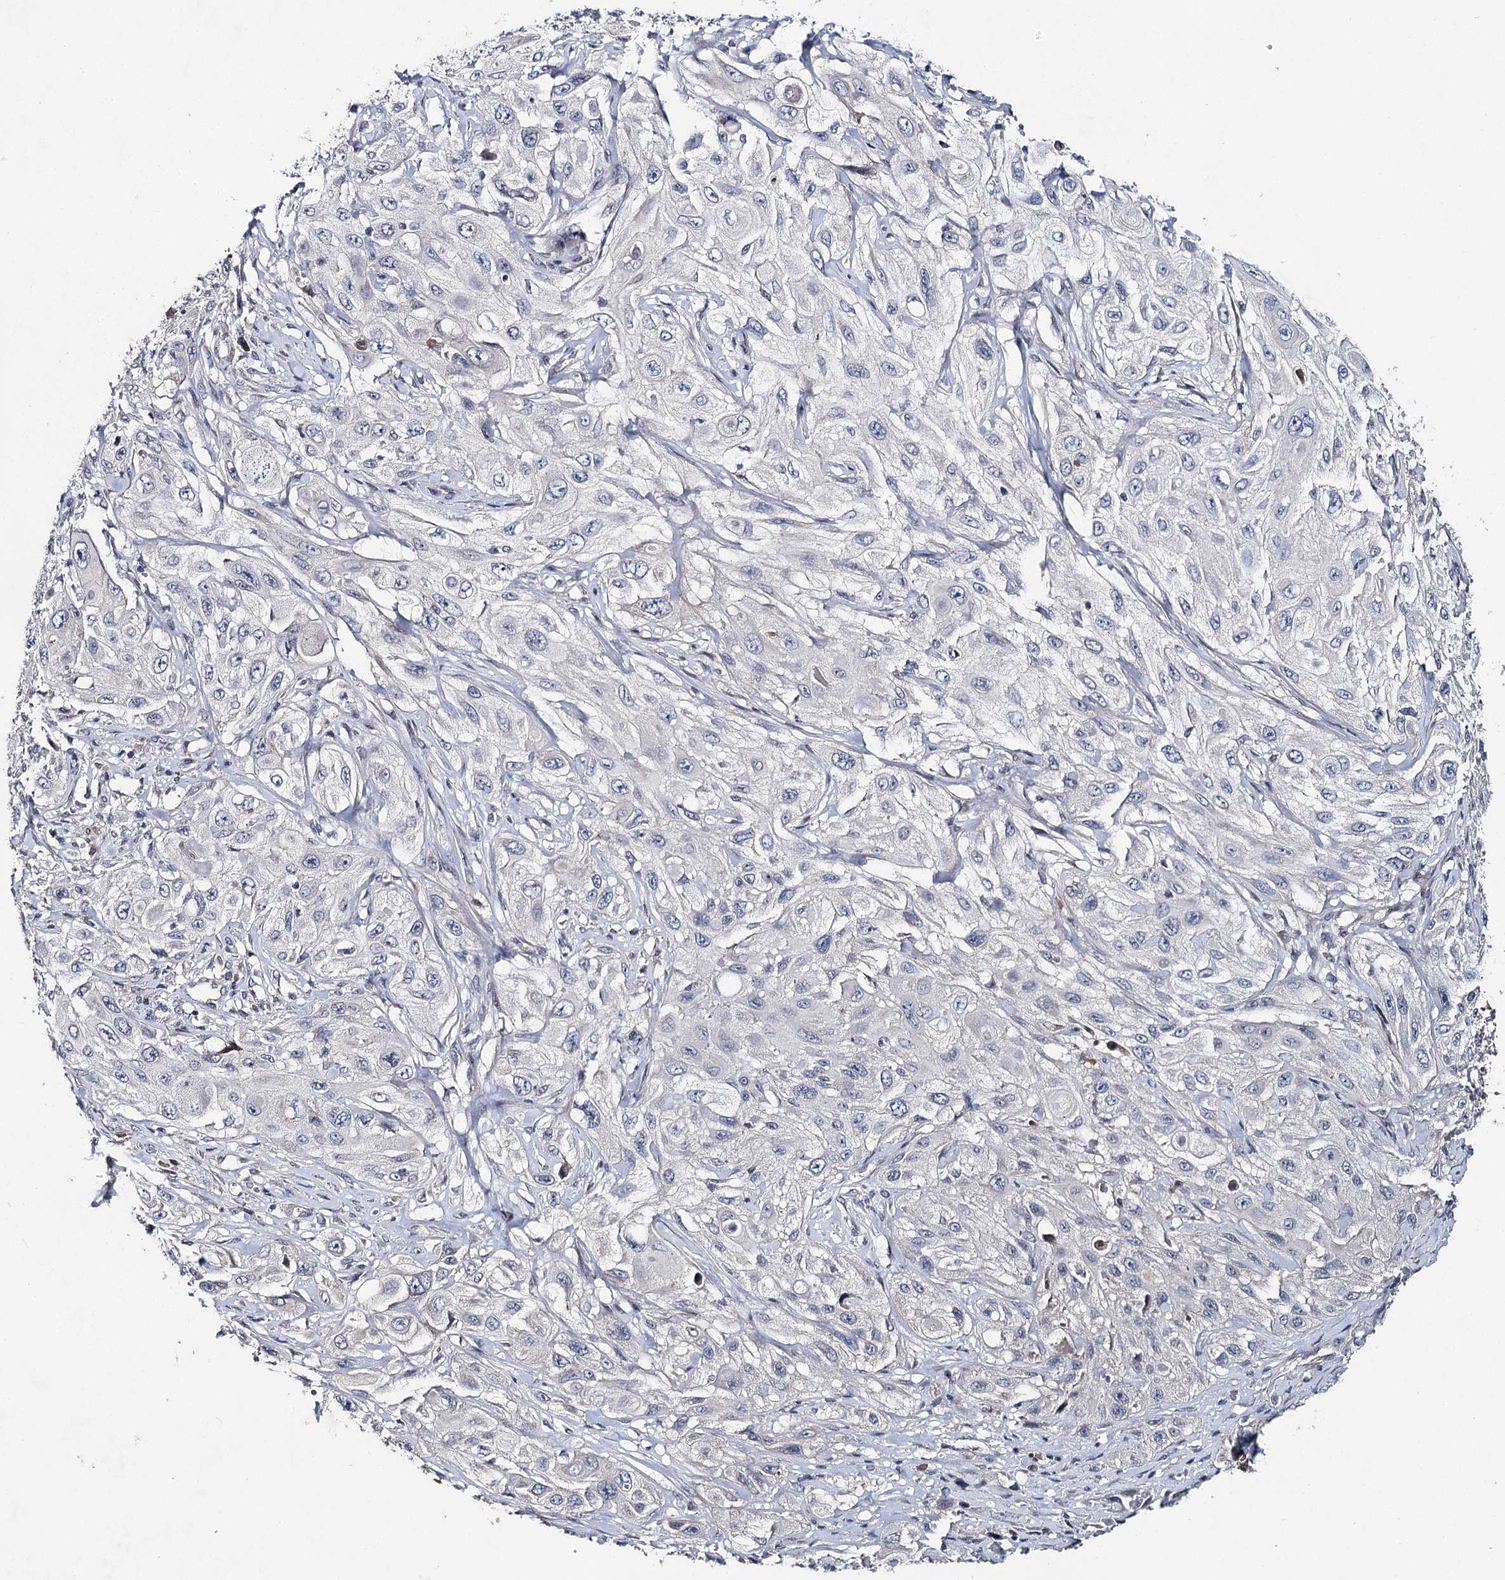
{"staining": {"intensity": "negative", "quantity": "none", "location": "none"}, "tissue": "cervical cancer", "cell_type": "Tumor cells", "image_type": "cancer", "snomed": [{"axis": "morphology", "description": "Squamous cell carcinoma, NOS"}, {"axis": "topography", "description": "Cervix"}], "caption": "Tumor cells are negative for brown protein staining in squamous cell carcinoma (cervical).", "gene": "FRMD4A", "patient": {"sex": "female", "age": 42}}